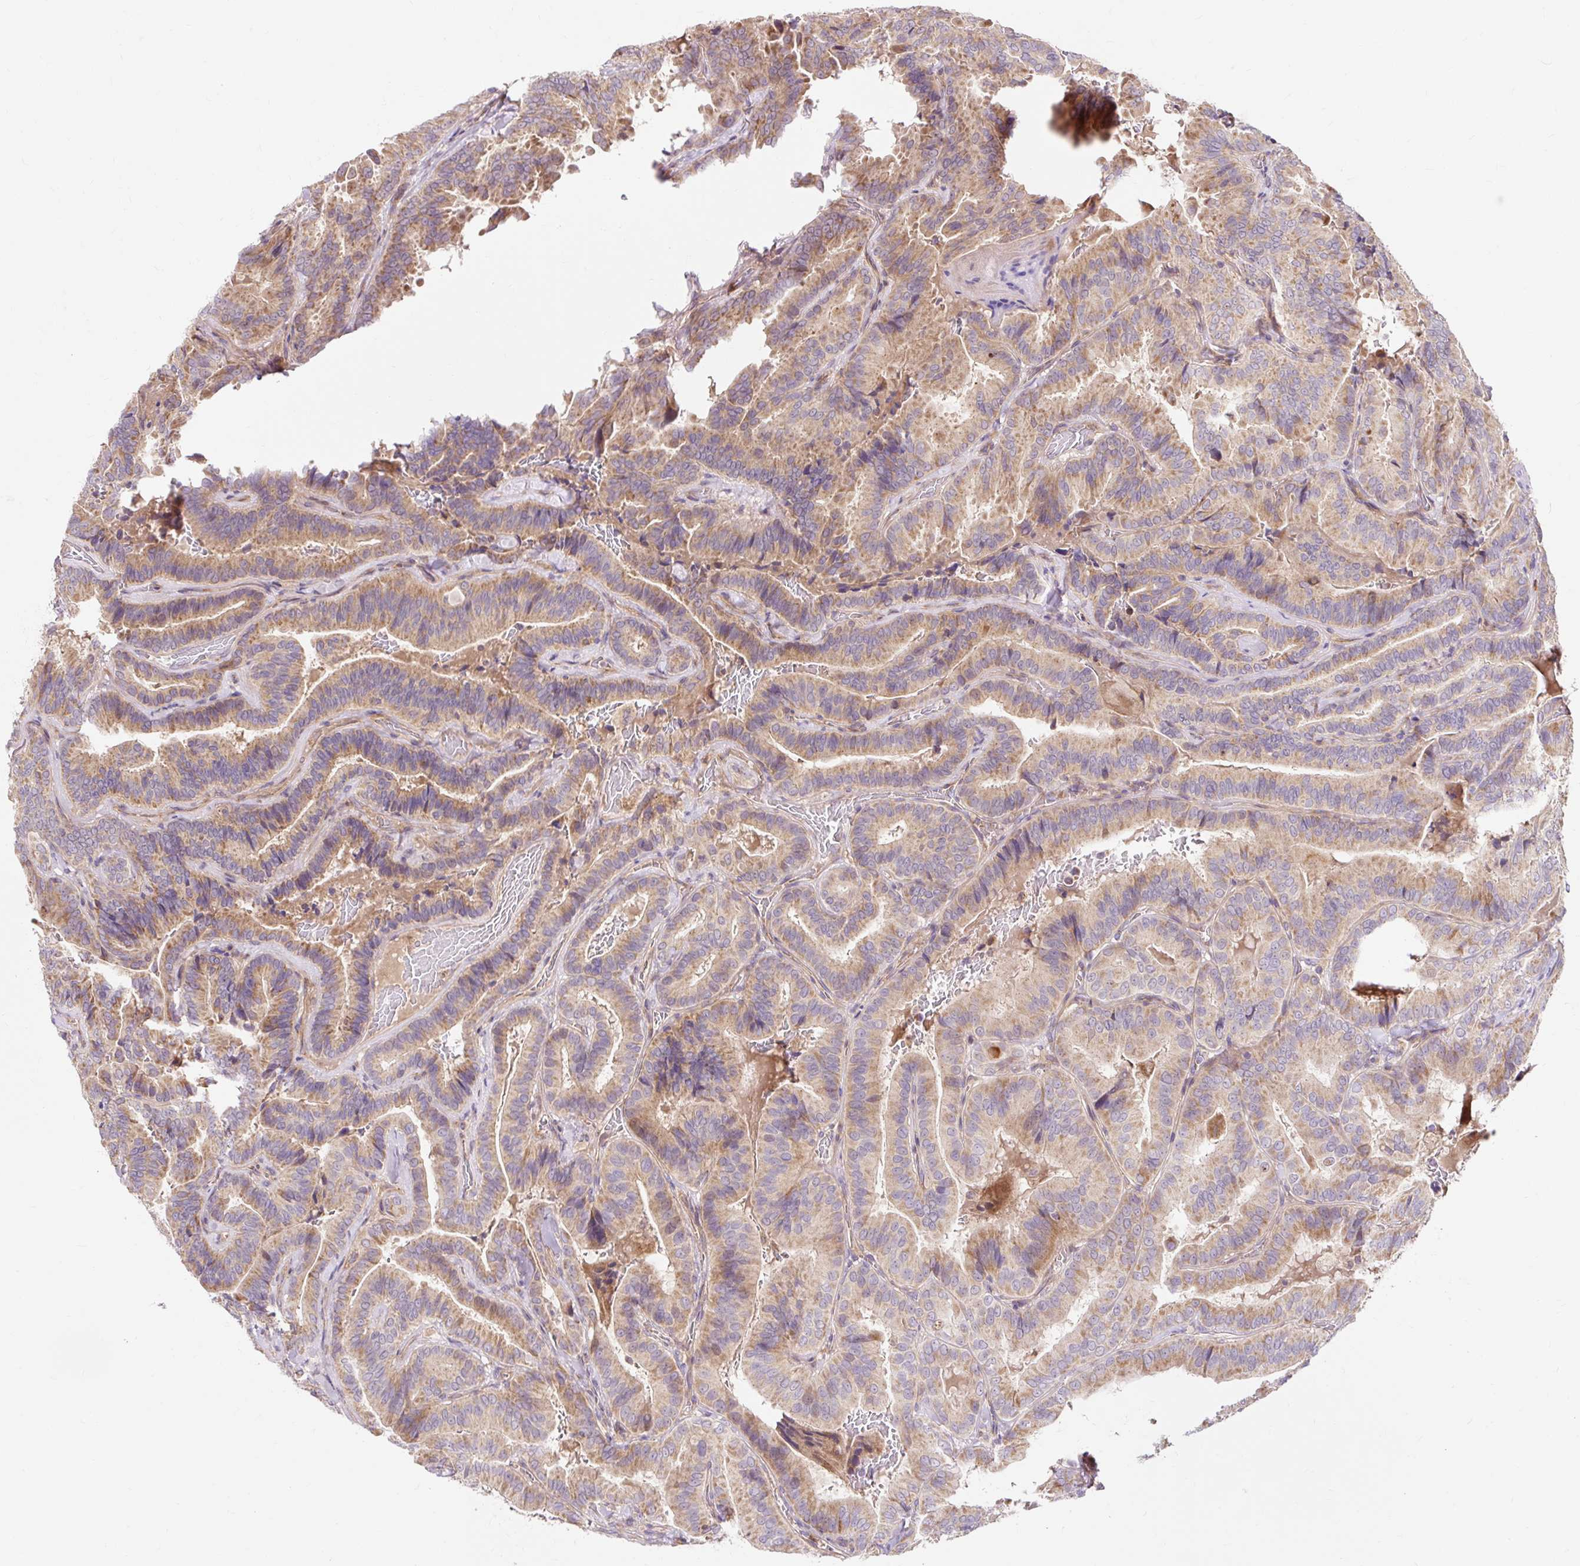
{"staining": {"intensity": "moderate", "quantity": "25%-75%", "location": "cytoplasmic/membranous"}, "tissue": "thyroid cancer", "cell_type": "Tumor cells", "image_type": "cancer", "snomed": [{"axis": "morphology", "description": "Papillary adenocarcinoma, NOS"}, {"axis": "topography", "description": "Thyroid gland"}], "caption": "Immunohistochemistry (IHC) staining of papillary adenocarcinoma (thyroid), which exhibits medium levels of moderate cytoplasmic/membranous positivity in about 25%-75% of tumor cells indicating moderate cytoplasmic/membranous protein positivity. The staining was performed using DAB (3,3'-diaminobenzidine) (brown) for protein detection and nuclei were counterstained in hematoxylin (blue).", "gene": "TRIAP1", "patient": {"sex": "male", "age": 61}}